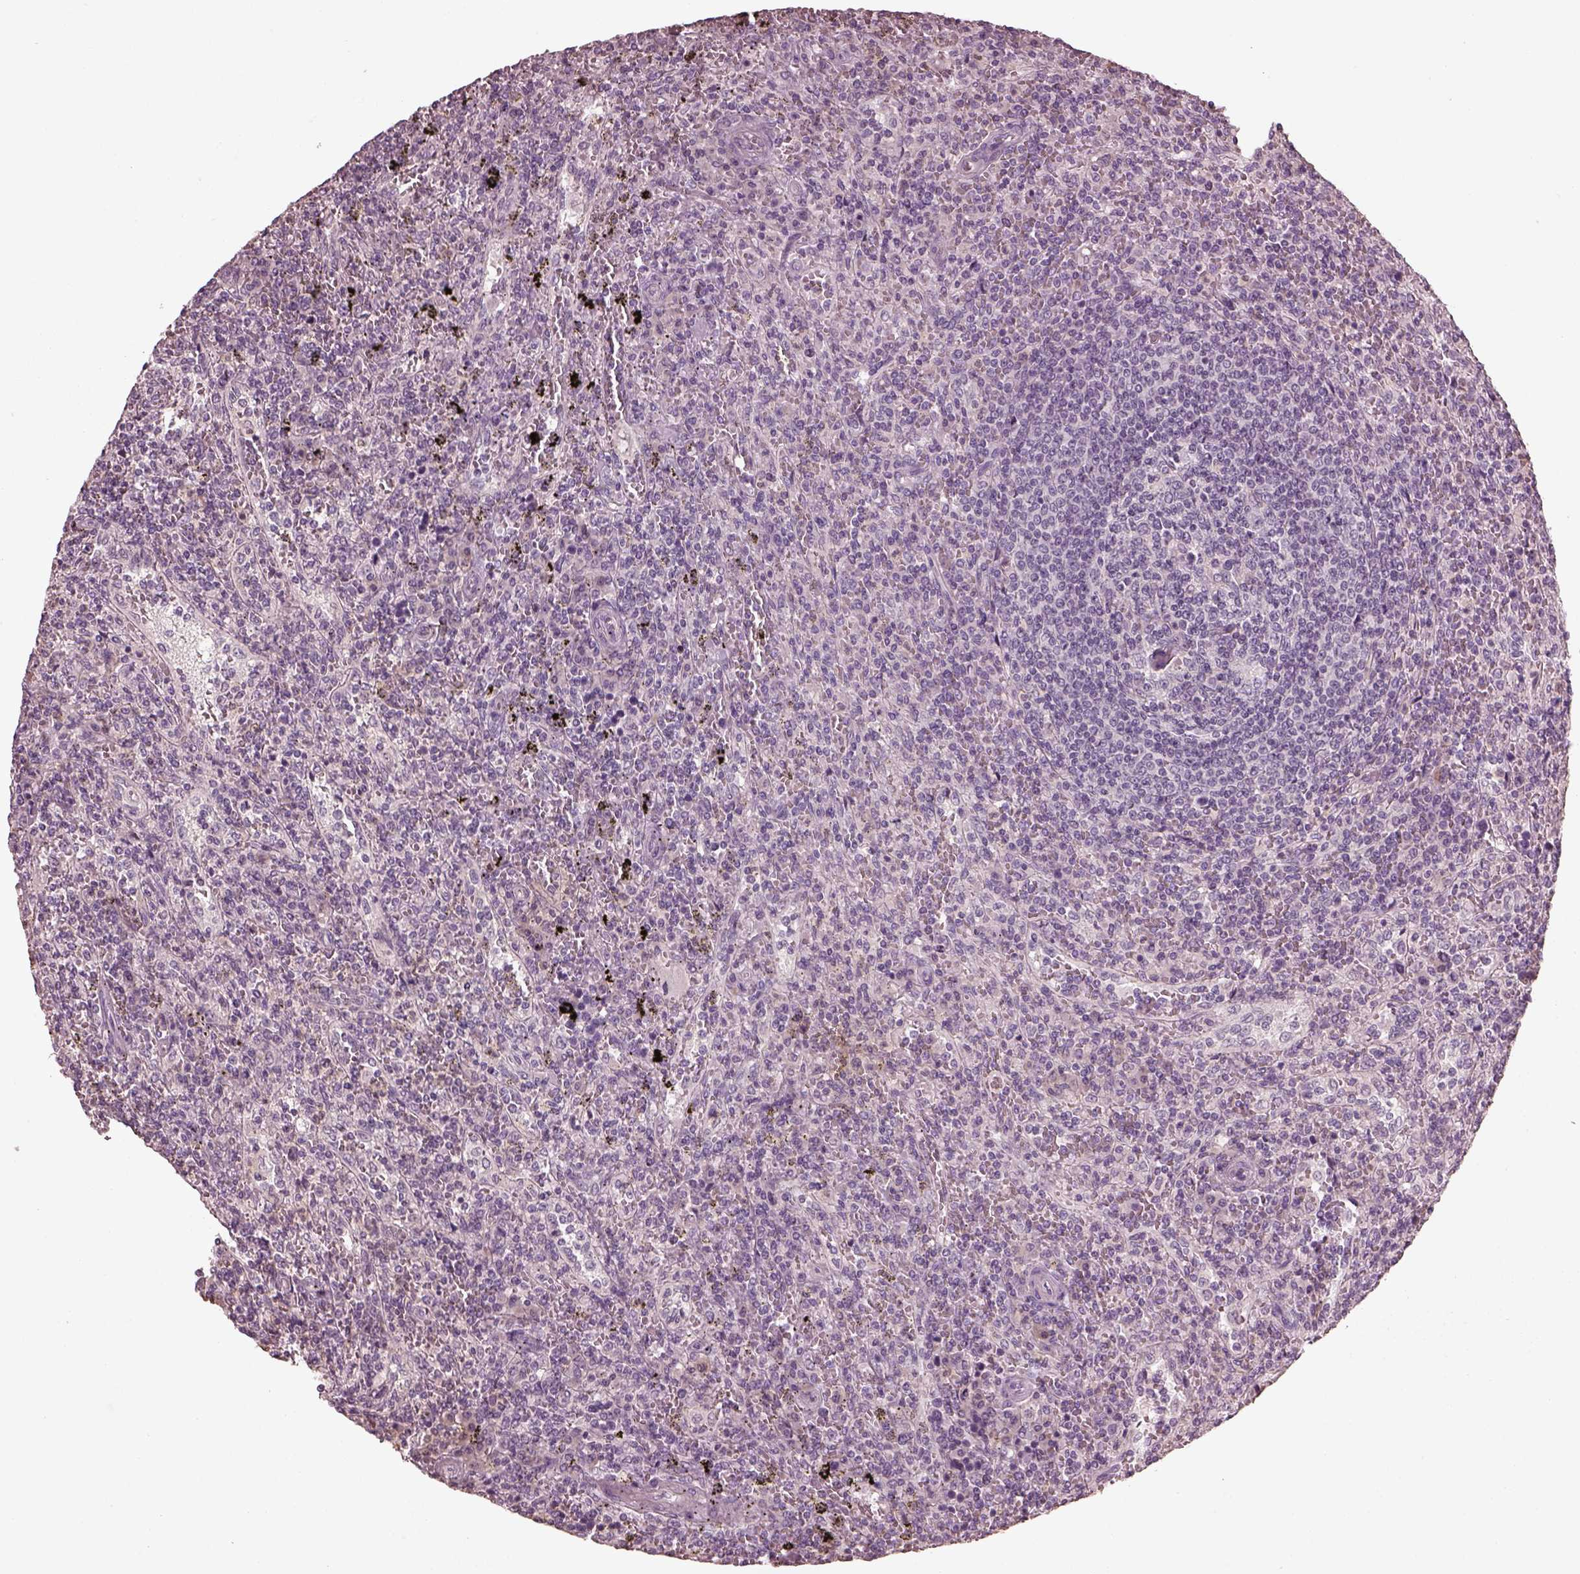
{"staining": {"intensity": "negative", "quantity": "none", "location": "none"}, "tissue": "lymphoma", "cell_type": "Tumor cells", "image_type": "cancer", "snomed": [{"axis": "morphology", "description": "Malignant lymphoma, non-Hodgkin's type, Low grade"}, {"axis": "topography", "description": "Spleen"}], "caption": "This is an immunohistochemistry histopathology image of lymphoma. There is no staining in tumor cells.", "gene": "OPTC", "patient": {"sex": "male", "age": 62}}